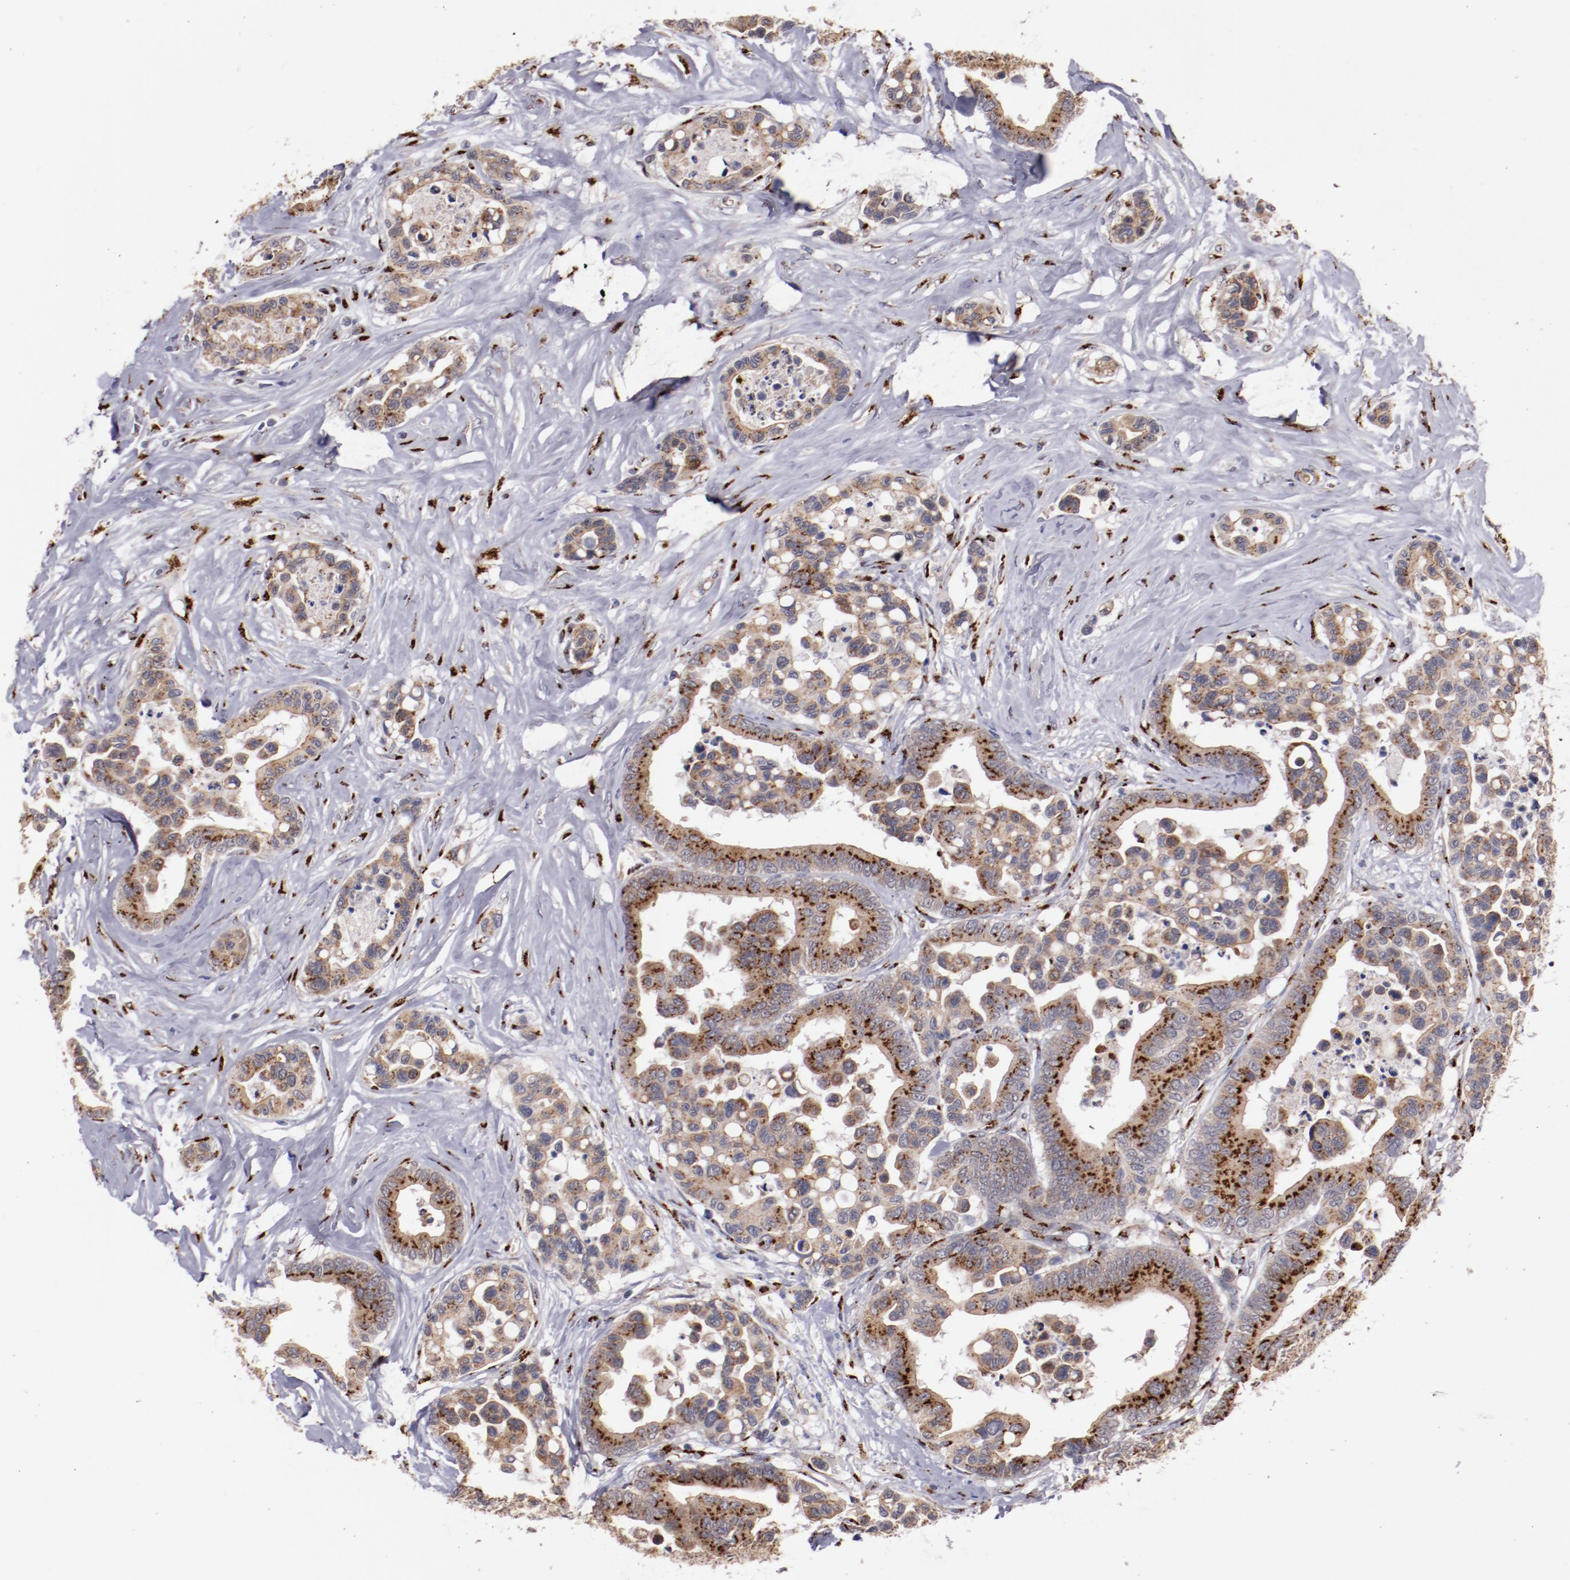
{"staining": {"intensity": "strong", "quantity": ">75%", "location": "cytoplasmic/membranous"}, "tissue": "colorectal cancer", "cell_type": "Tumor cells", "image_type": "cancer", "snomed": [{"axis": "morphology", "description": "Adenocarcinoma, NOS"}, {"axis": "topography", "description": "Colon"}], "caption": "Immunohistochemistry (IHC) (DAB (3,3'-diaminobenzidine)) staining of human colorectal cancer (adenocarcinoma) demonstrates strong cytoplasmic/membranous protein staining in approximately >75% of tumor cells.", "gene": "GOLIM4", "patient": {"sex": "male", "age": 82}}